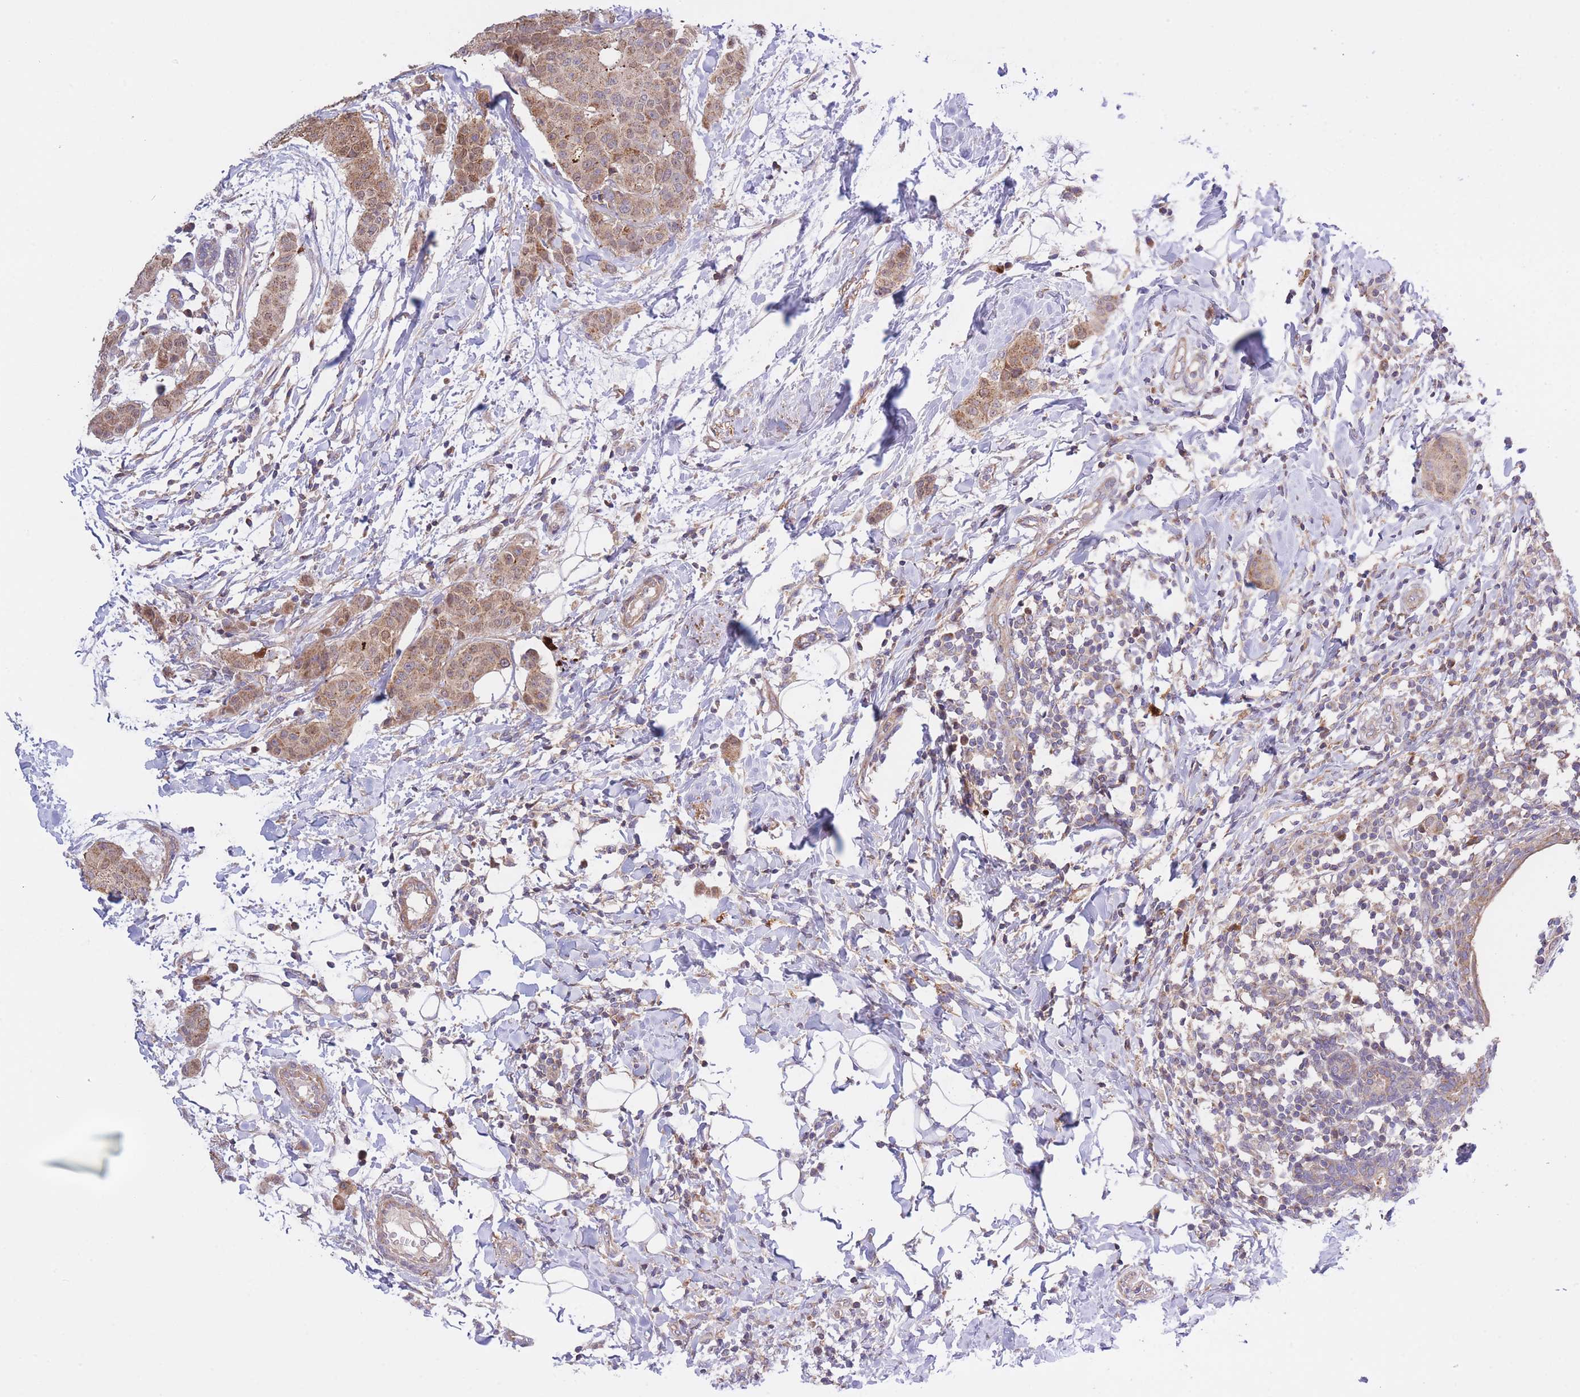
{"staining": {"intensity": "moderate", "quantity": ">75%", "location": "cytoplasmic/membranous"}, "tissue": "breast cancer", "cell_type": "Tumor cells", "image_type": "cancer", "snomed": [{"axis": "morphology", "description": "Duct carcinoma"}, {"axis": "topography", "description": "Breast"}], "caption": "This photomicrograph demonstrates immunohistochemistry staining of human breast cancer, with medium moderate cytoplasmic/membranous expression in about >75% of tumor cells.", "gene": "ATP13A2", "patient": {"sex": "female", "age": 40}}